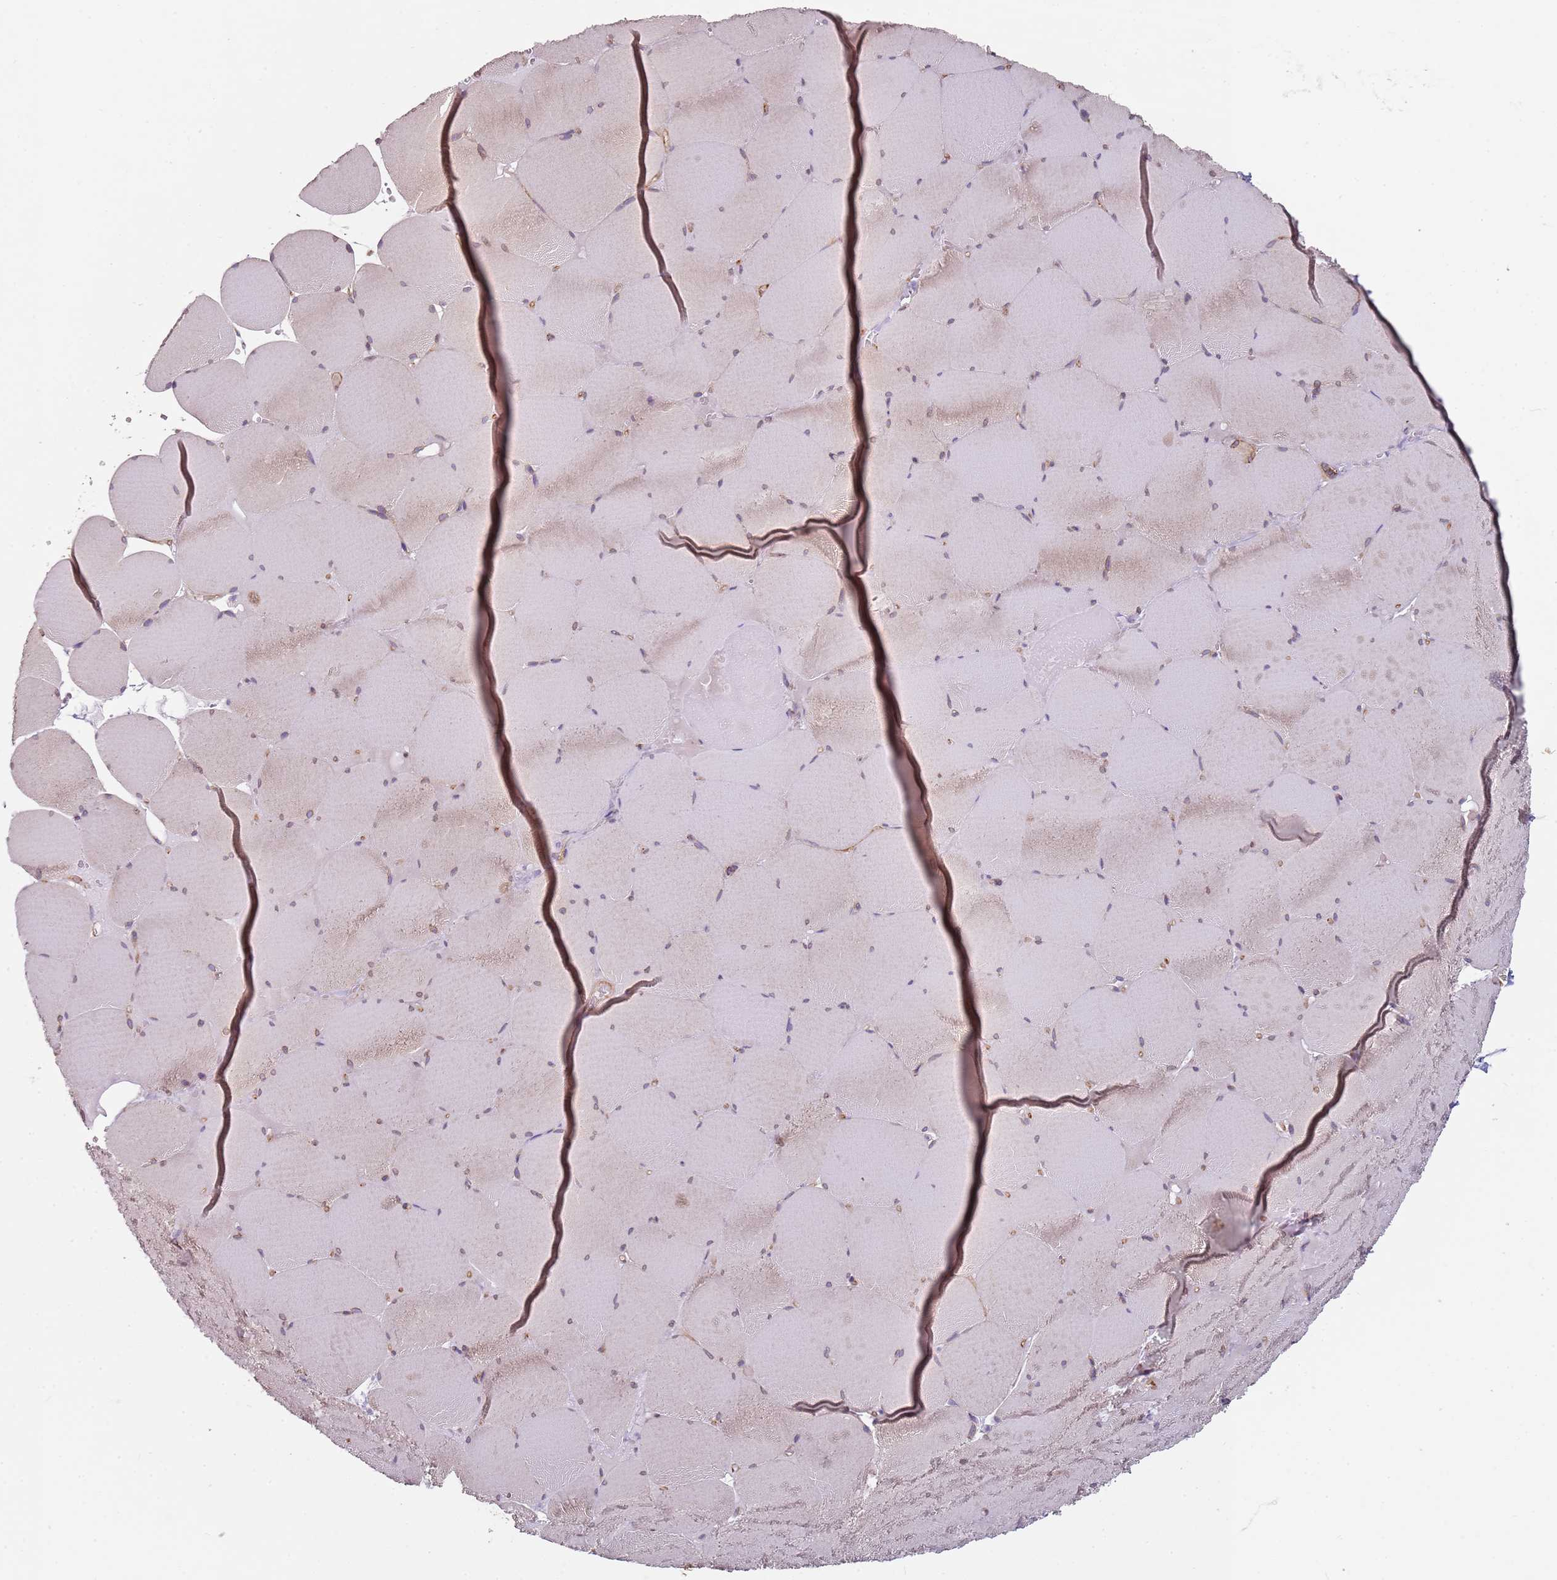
{"staining": {"intensity": "weak", "quantity": "25%-75%", "location": "cytoplasmic/membranous"}, "tissue": "skeletal muscle", "cell_type": "Myocytes", "image_type": "normal", "snomed": [{"axis": "morphology", "description": "Normal tissue, NOS"}, {"axis": "topography", "description": "Skeletal muscle"}, {"axis": "topography", "description": "Head-Neck"}], "caption": "Myocytes exhibit low levels of weak cytoplasmic/membranous positivity in about 25%-75% of cells in normal skeletal muscle.", "gene": "ALS2", "patient": {"sex": "male", "age": 66}}